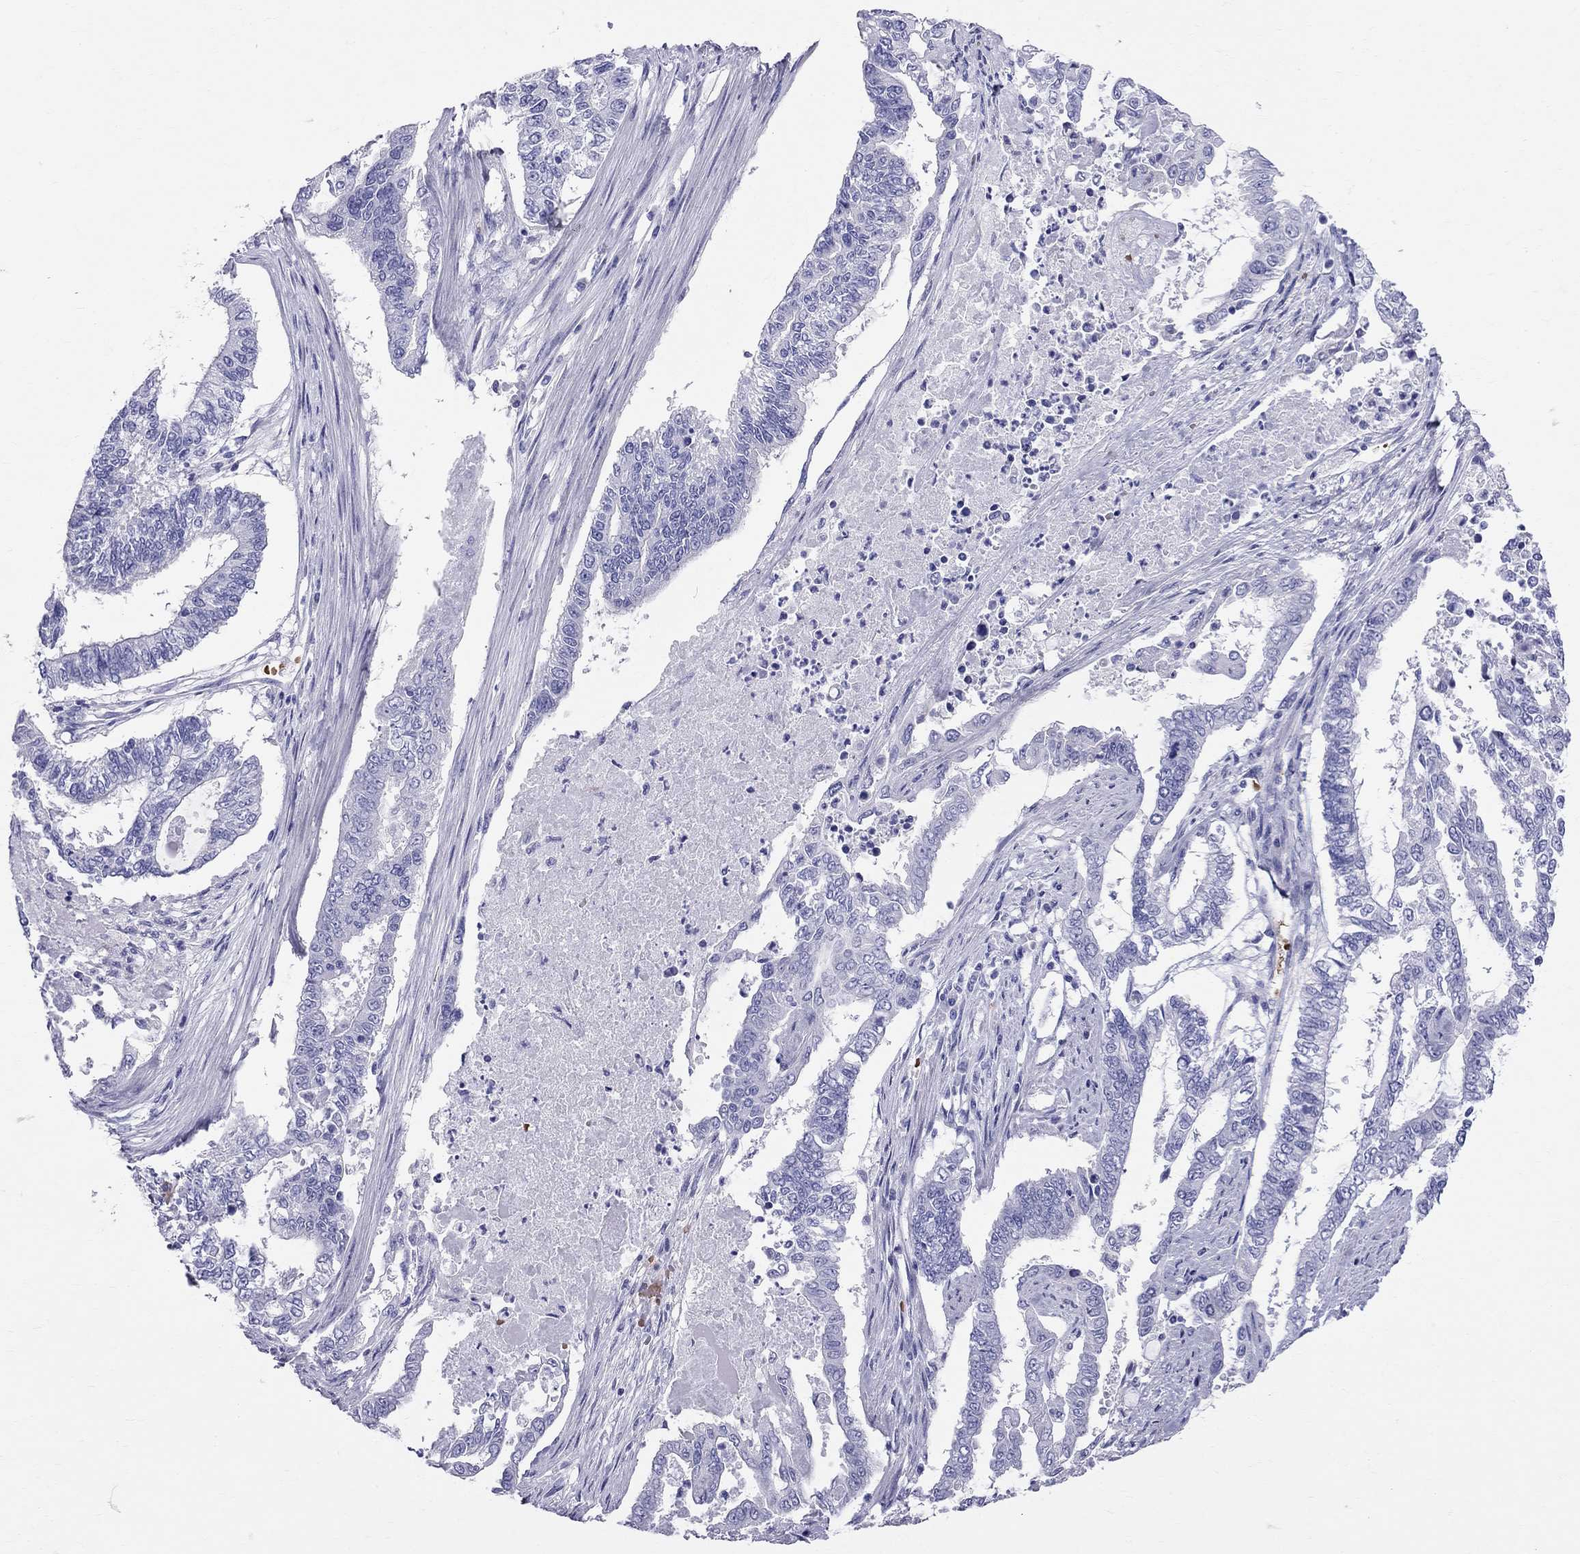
{"staining": {"intensity": "negative", "quantity": "none", "location": "none"}, "tissue": "endometrial cancer", "cell_type": "Tumor cells", "image_type": "cancer", "snomed": [{"axis": "morphology", "description": "Adenocarcinoma, NOS"}, {"axis": "topography", "description": "Uterus"}], "caption": "Immunohistochemistry of endometrial cancer (adenocarcinoma) displays no expression in tumor cells. (IHC, brightfield microscopy, high magnification).", "gene": "DNAAF6", "patient": {"sex": "female", "age": 59}}